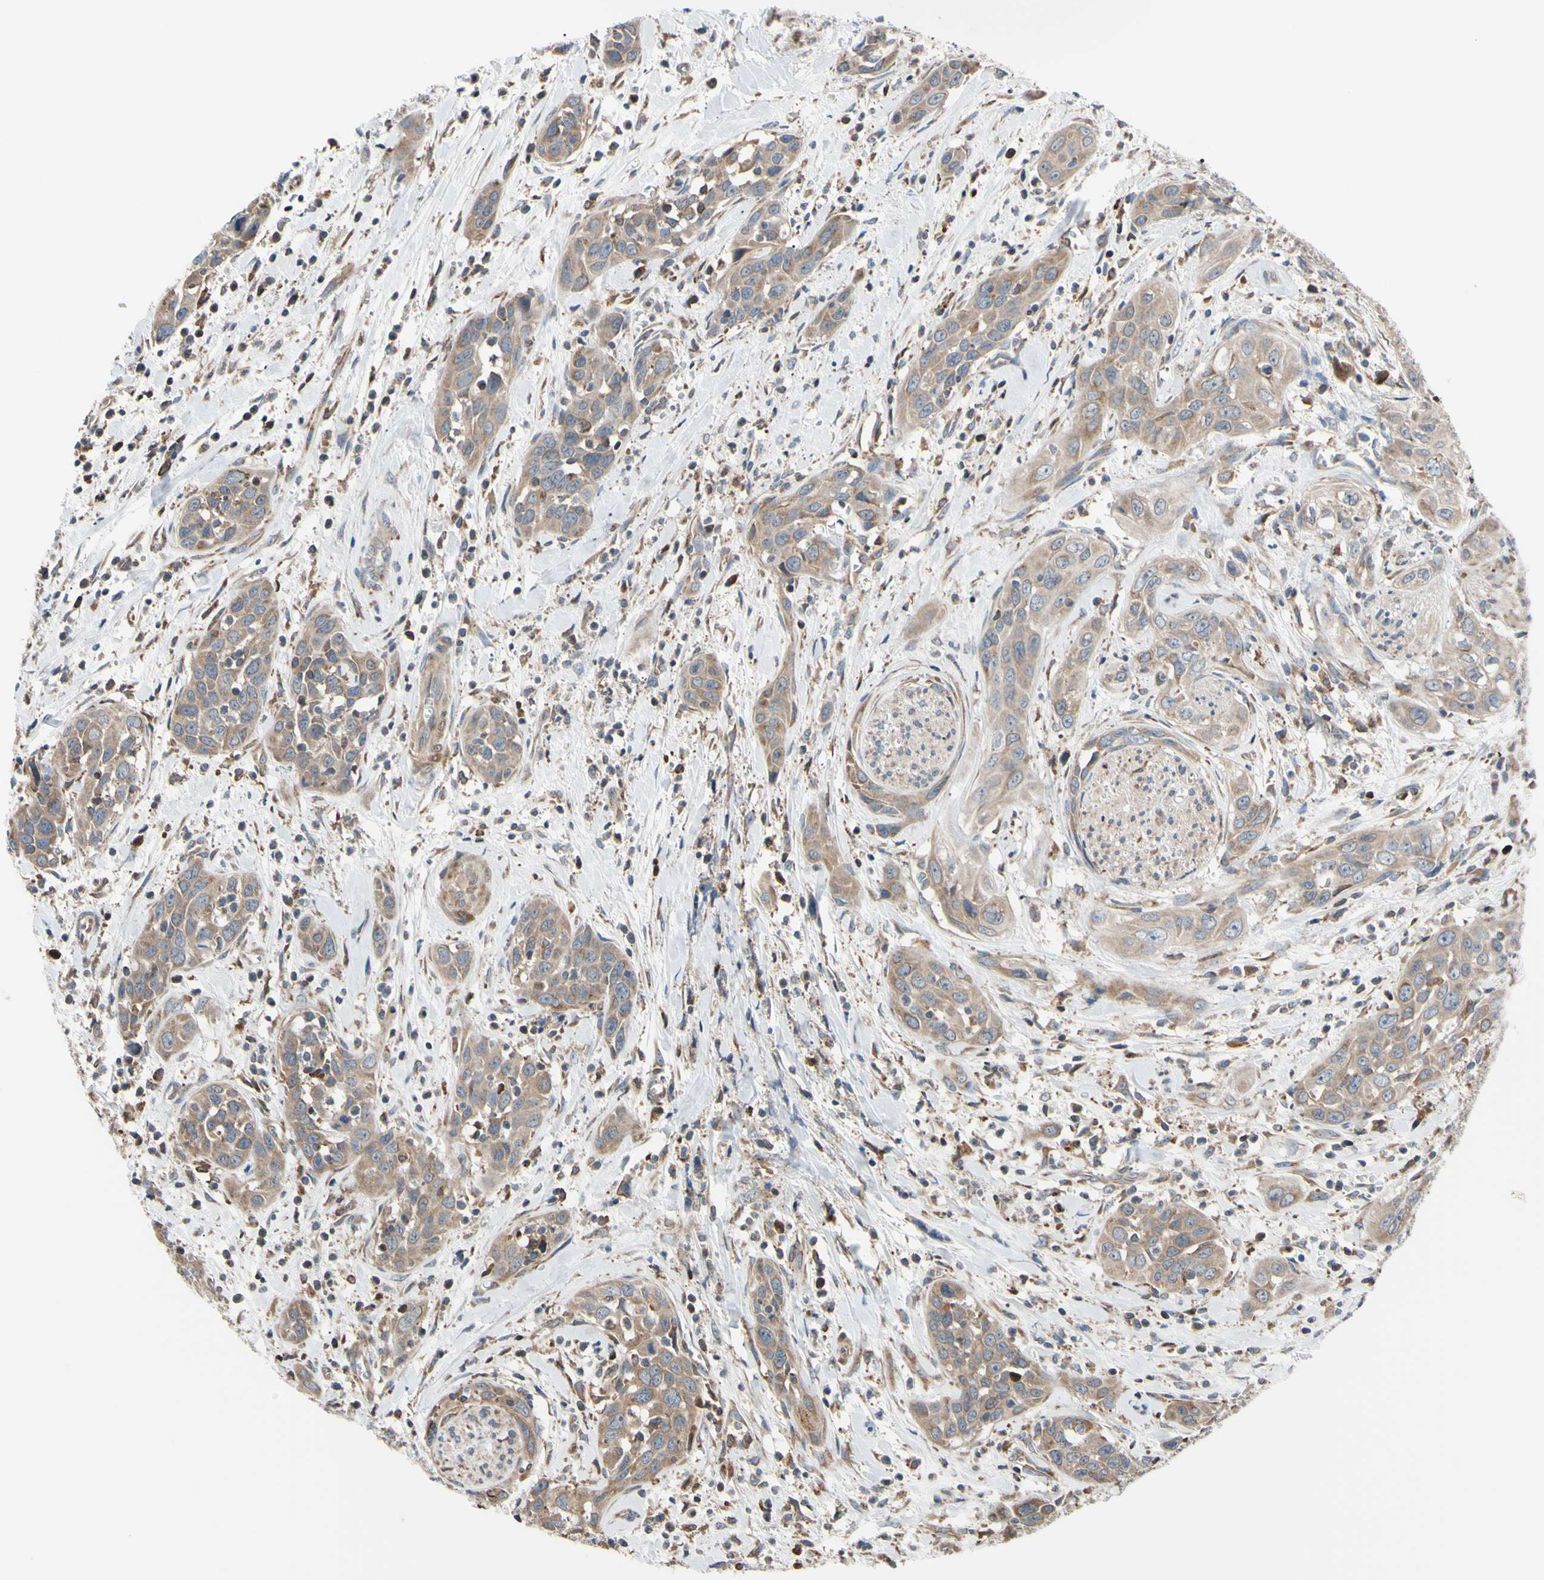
{"staining": {"intensity": "moderate", "quantity": ">75%", "location": "cytoplasmic/membranous"}, "tissue": "head and neck cancer", "cell_type": "Tumor cells", "image_type": "cancer", "snomed": [{"axis": "morphology", "description": "Squamous cell carcinoma, NOS"}, {"axis": "topography", "description": "Oral tissue"}, {"axis": "topography", "description": "Head-Neck"}], "caption": "Head and neck squamous cell carcinoma stained for a protein shows moderate cytoplasmic/membranous positivity in tumor cells.", "gene": "BMF", "patient": {"sex": "female", "age": 50}}